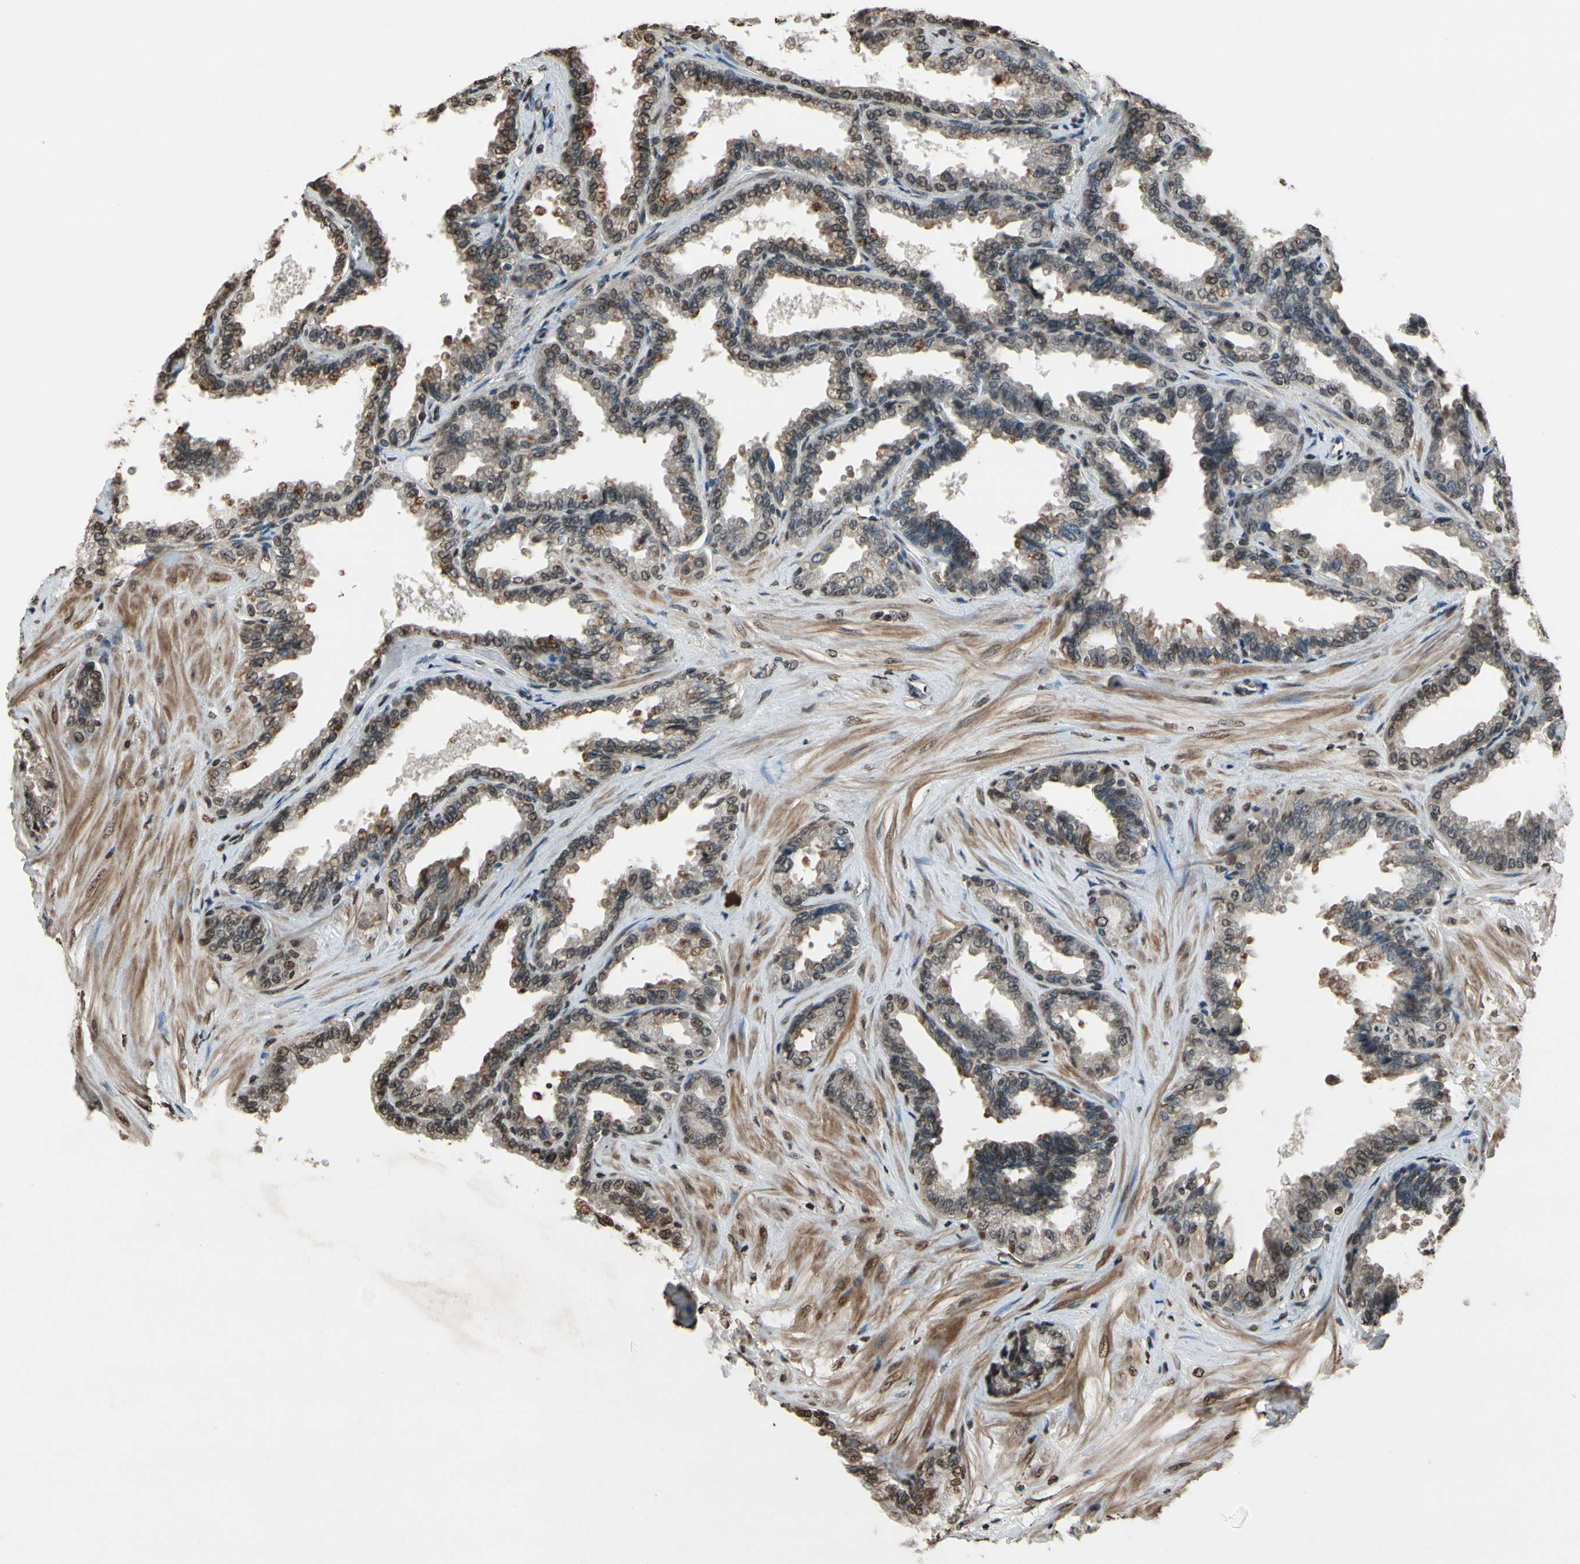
{"staining": {"intensity": "moderate", "quantity": "25%-75%", "location": "nuclear"}, "tissue": "seminal vesicle", "cell_type": "Glandular cells", "image_type": "normal", "snomed": [{"axis": "morphology", "description": "Normal tissue, NOS"}, {"axis": "topography", "description": "Seminal veicle"}], "caption": "Immunohistochemical staining of benign human seminal vesicle displays 25%-75% levels of moderate nuclear protein positivity in approximately 25%-75% of glandular cells.", "gene": "HIPK2", "patient": {"sex": "male", "age": 46}}